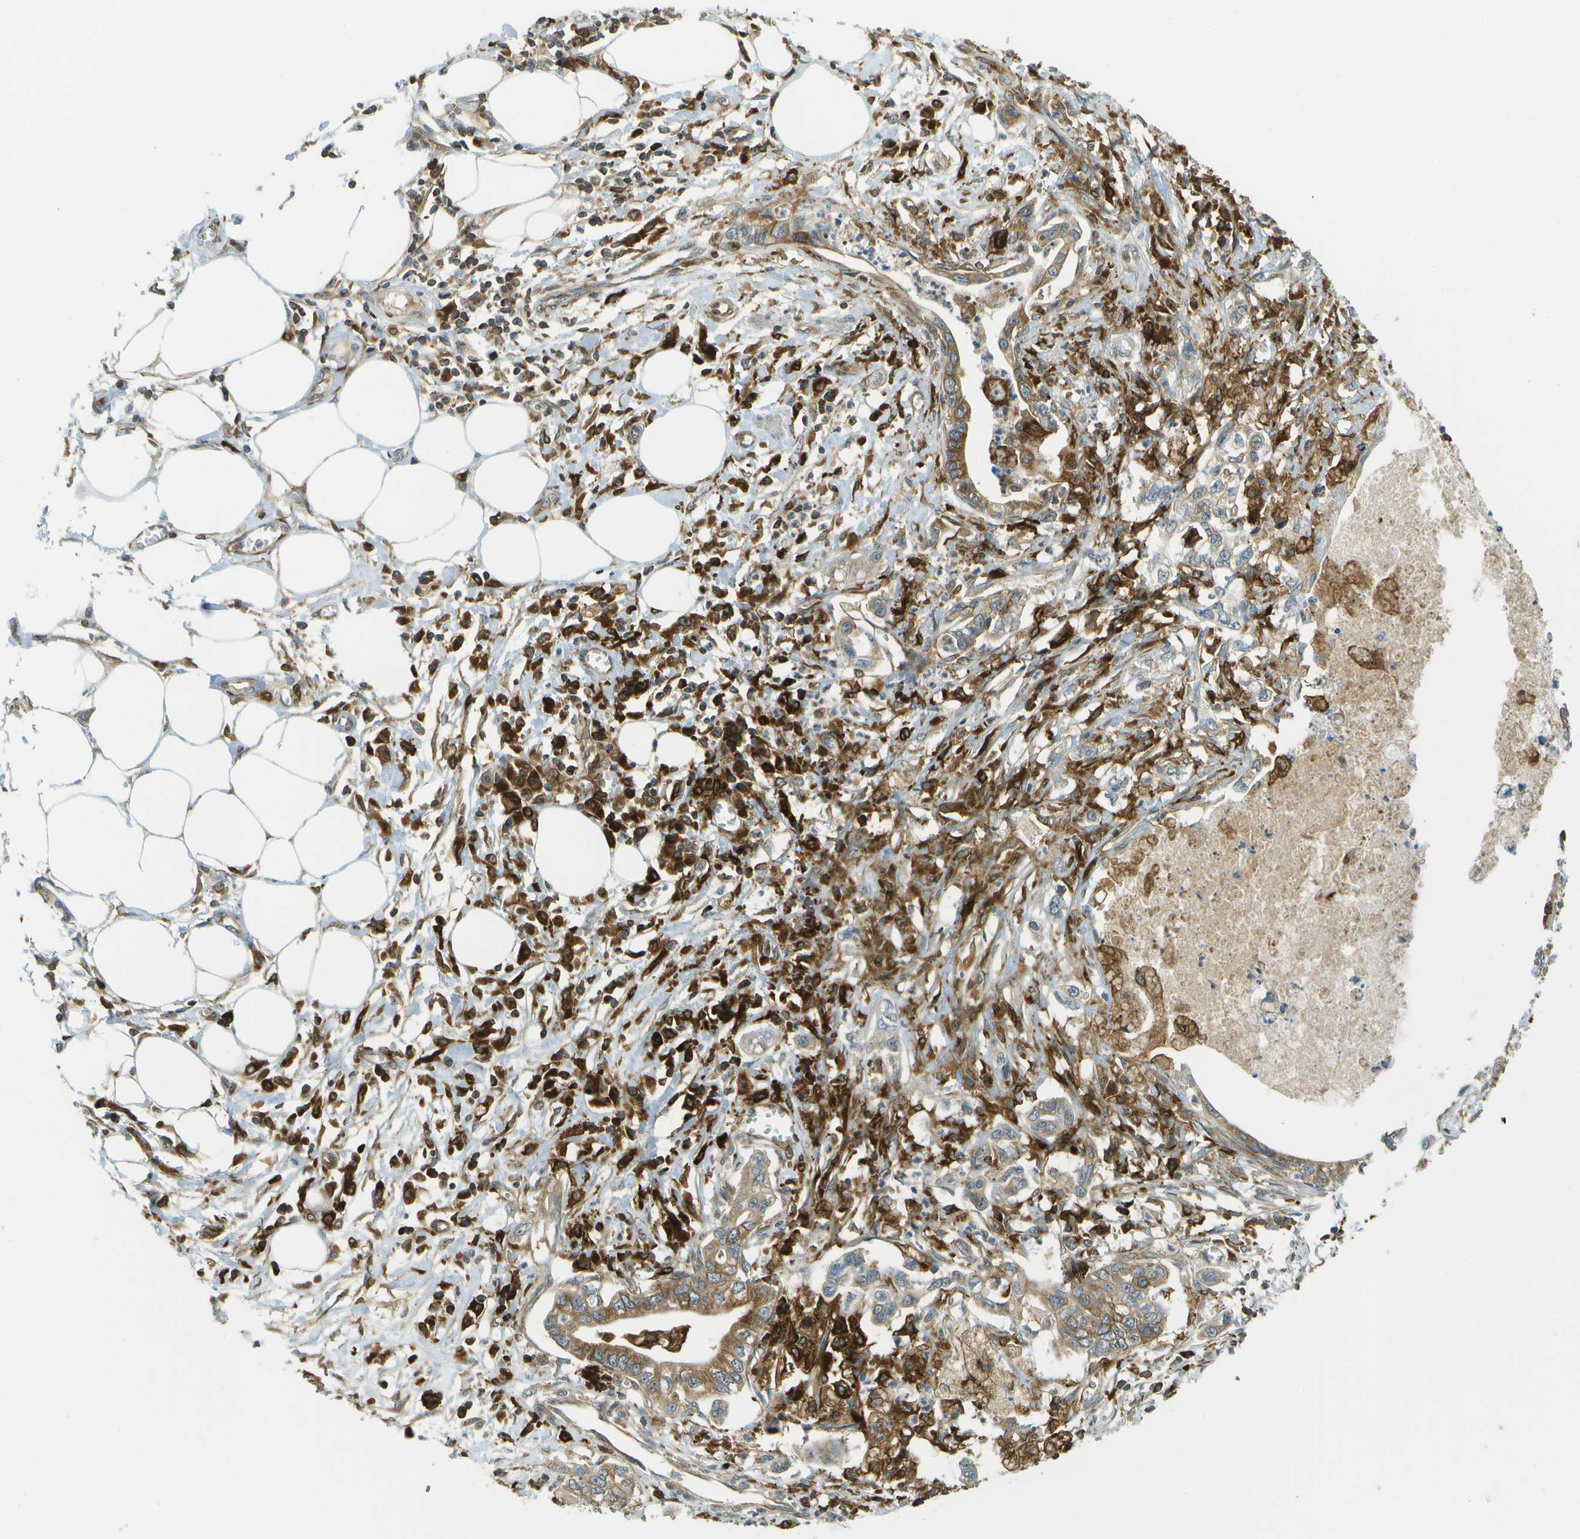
{"staining": {"intensity": "strong", "quantity": "25%-75%", "location": "cytoplasmic/membranous"}, "tissue": "pancreatic cancer", "cell_type": "Tumor cells", "image_type": "cancer", "snomed": [{"axis": "morphology", "description": "Adenocarcinoma, NOS"}, {"axis": "topography", "description": "Pancreas"}], "caption": "A high amount of strong cytoplasmic/membranous expression is identified in about 25%-75% of tumor cells in pancreatic cancer (adenocarcinoma) tissue.", "gene": "TMTC1", "patient": {"sex": "male", "age": 56}}